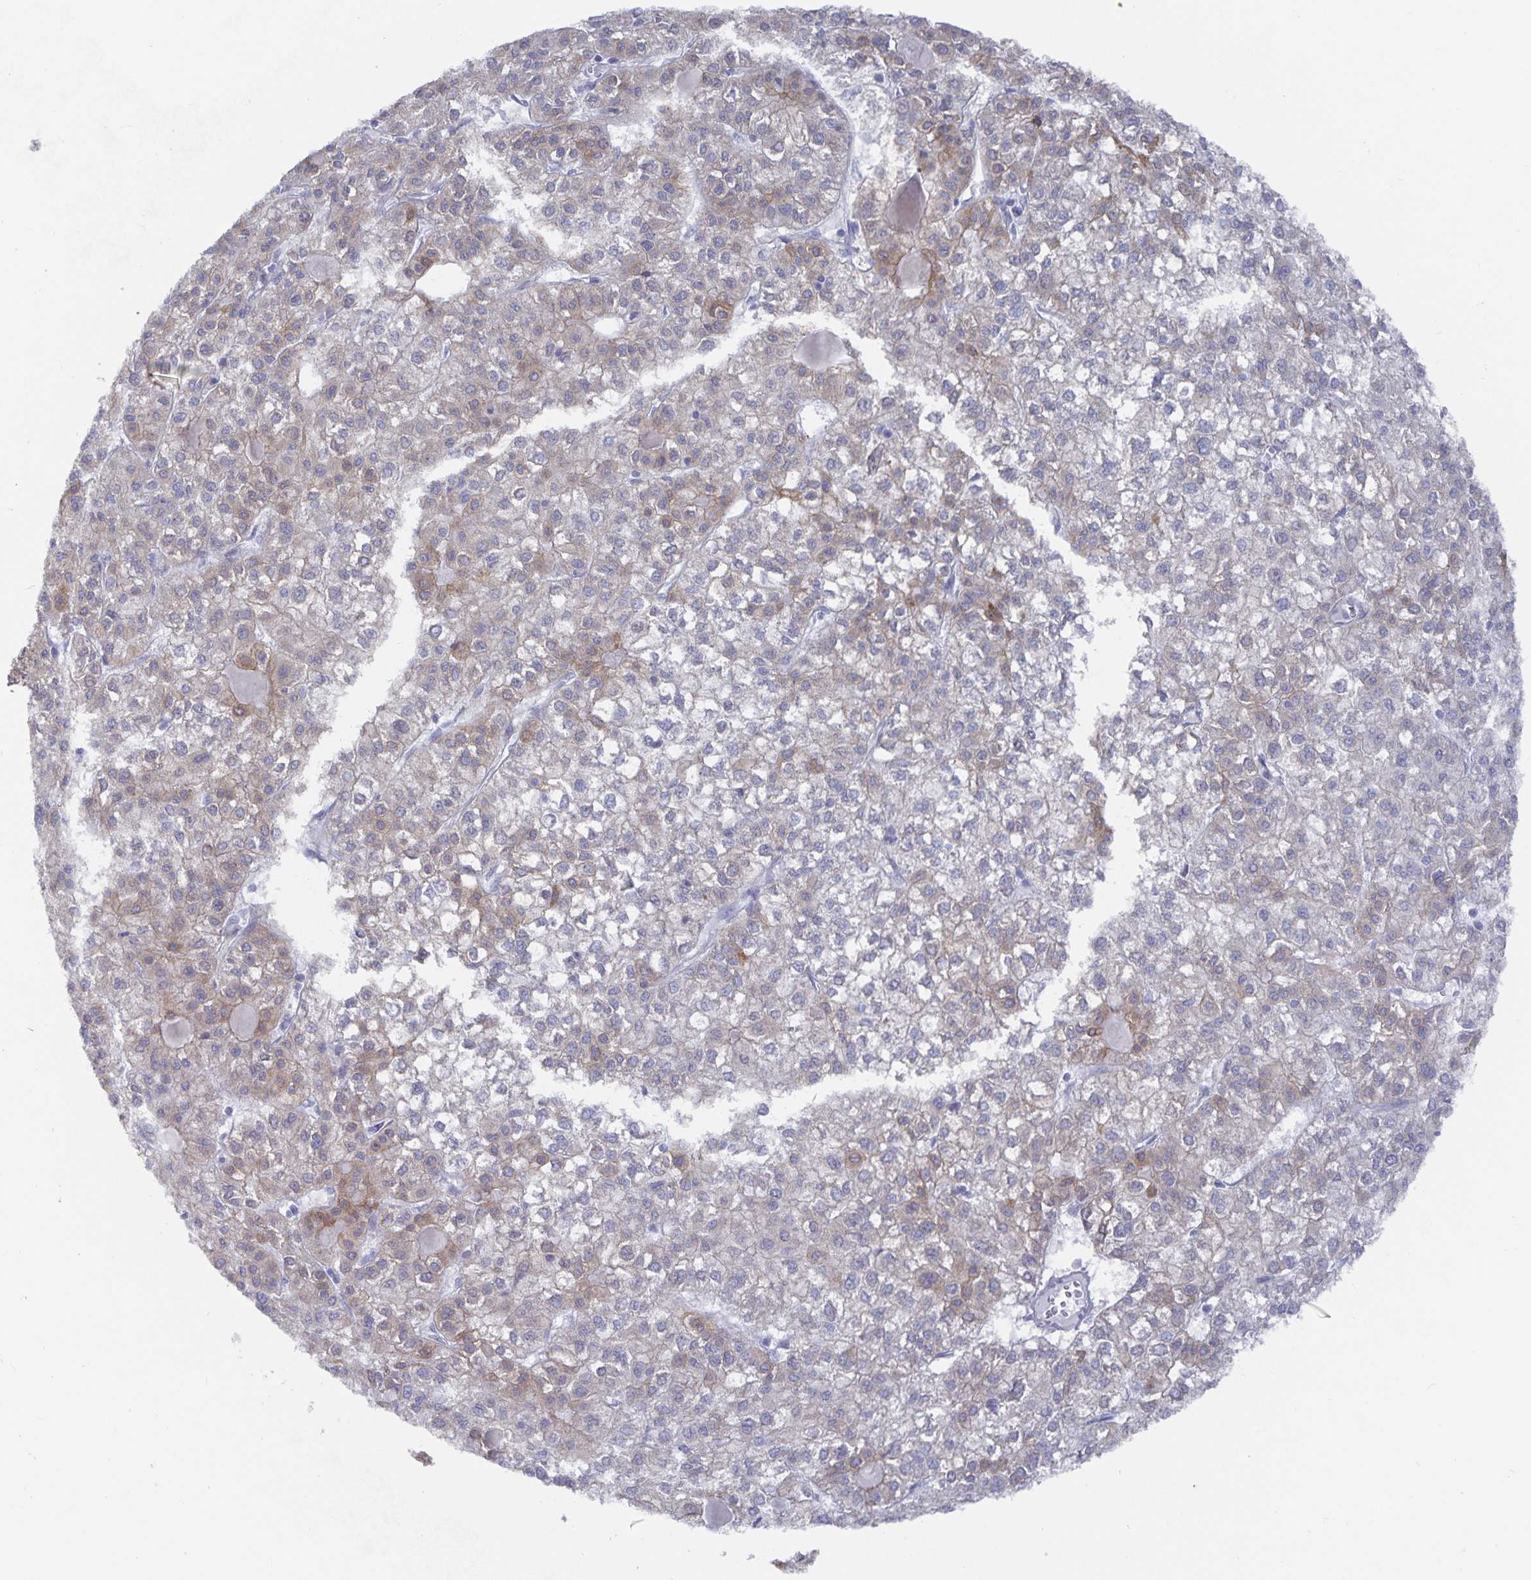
{"staining": {"intensity": "weak", "quantity": "<25%", "location": "cytoplasmic/membranous"}, "tissue": "liver cancer", "cell_type": "Tumor cells", "image_type": "cancer", "snomed": [{"axis": "morphology", "description": "Carcinoma, Hepatocellular, NOS"}, {"axis": "topography", "description": "Liver"}], "caption": "Tumor cells are negative for protein expression in human liver cancer (hepatocellular carcinoma).", "gene": "ZIK1", "patient": {"sex": "female", "age": 43}}